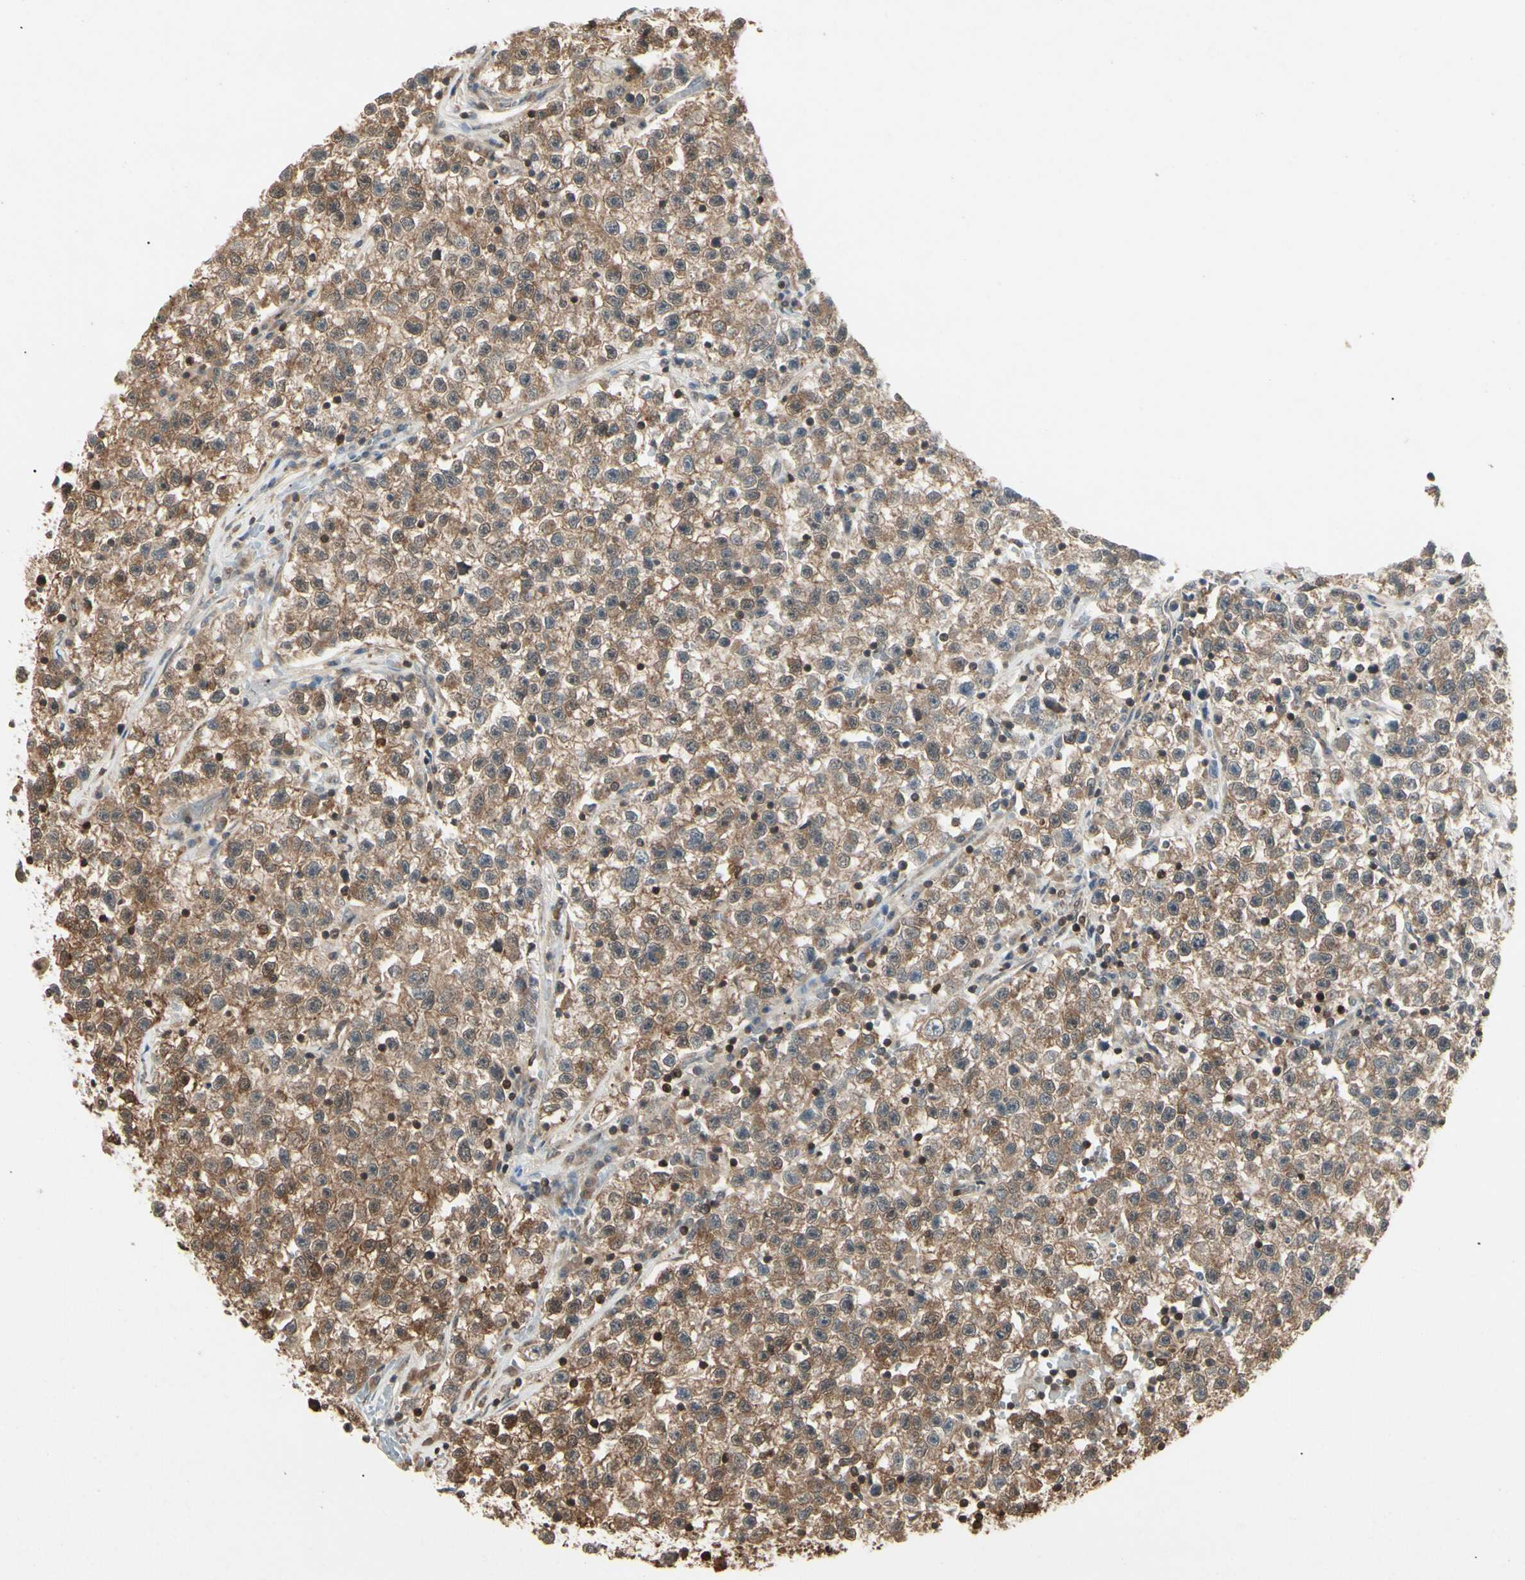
{"staining": {"intensity": "moderate", "quantity": ">75%", "location": "cytoplasmic/membranous"}, "tissue": "testis cancer", "cell_type": "Tumor cells", "image_type": "cancer", "snomed": [{"axis": "morphology", "description": "Seminoma, NOS"}, {"axis": "topography", "description": "Testis"}], "caption": "Immunohistochemical staining of human seminoma (testis) shows medium levels of moderate cytoplasmic/membranous positivity in about >75% of tumor cells.", "gene": "YWHAQ", "patient": {"sex": "male", "age": 22}}